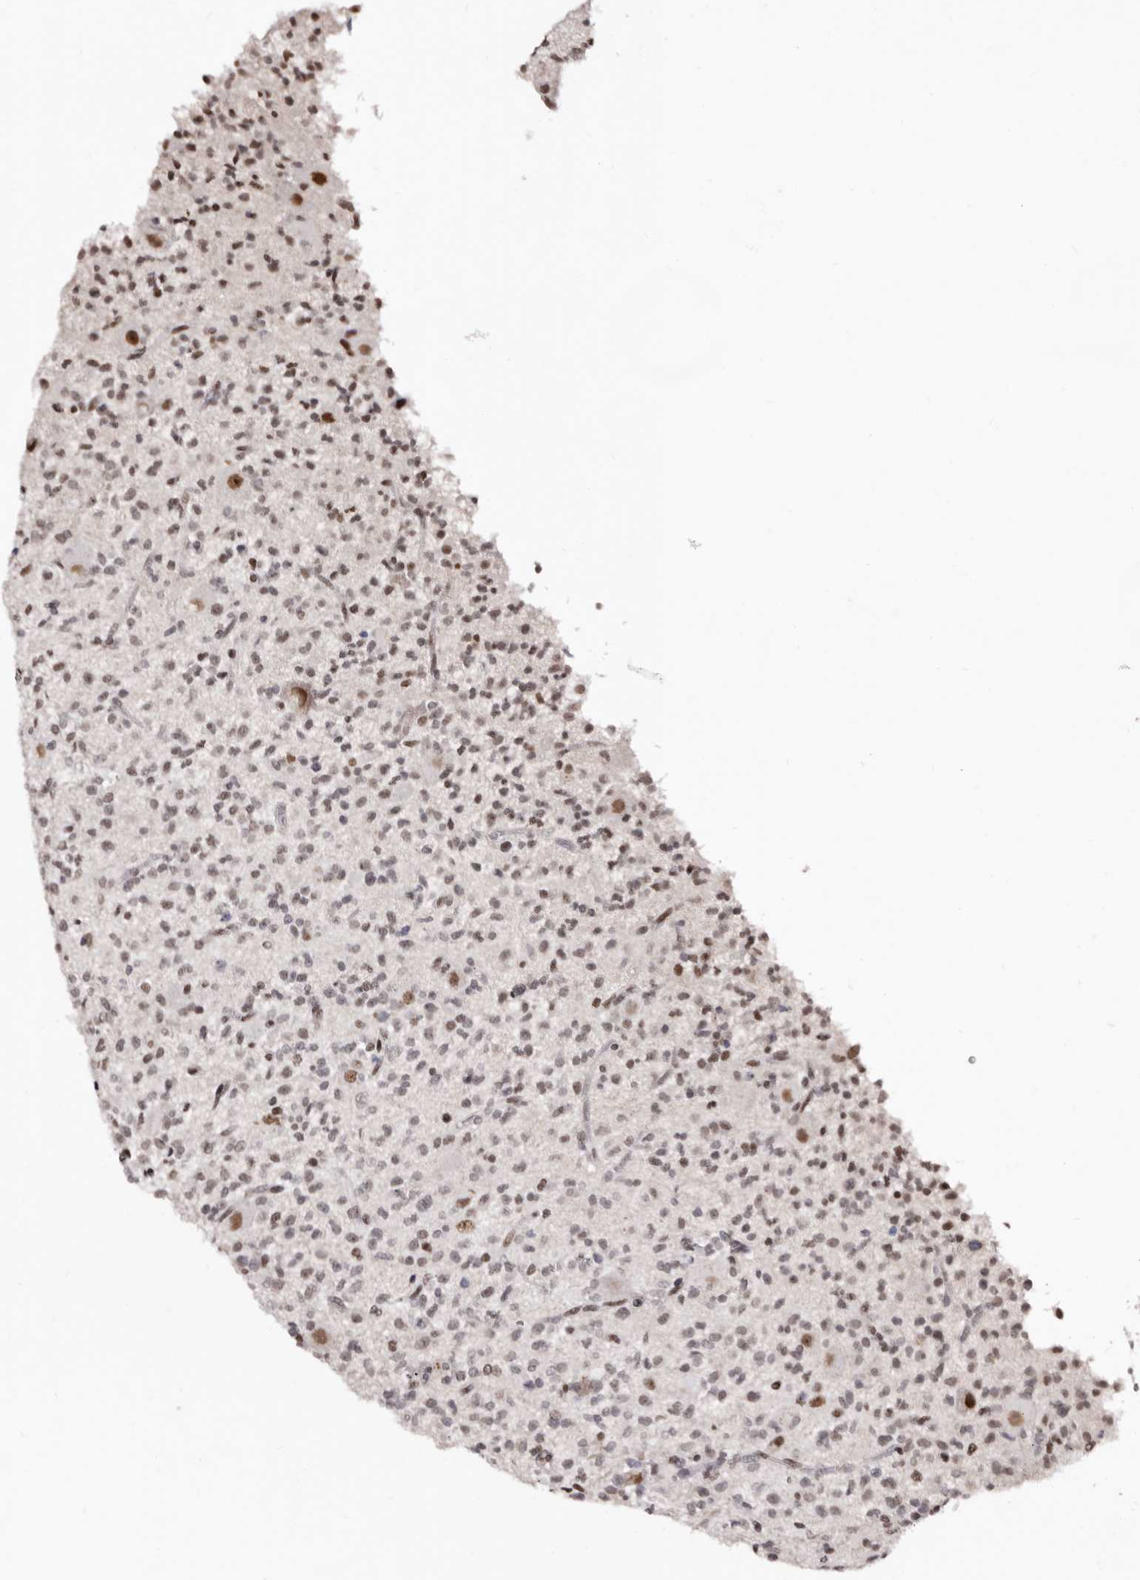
{"staining": {"intensity": "moderate", "quantity": ">75%", "location": "nuclear"}, "tissue": "glioma", "cell_type": "Tumor cells", "image_type": "cancer", "snomed": [{"axis": "morphology", "description": "Glioma, malignant, High grade"}, {"axis": "topography", "description": "Brain"}], "caption": "Immunohistochemical staining of high-grade glioma (malignant) demonstrates moderate nuclear protein expression in approximately >75% of tumor cells. (DAB (3,3'-diaminobenzidine) = brown stain, brightfield microscopy at high magnification).", "gene": "ANAPC11", "patient": {"sex": "male", "age": 34}}